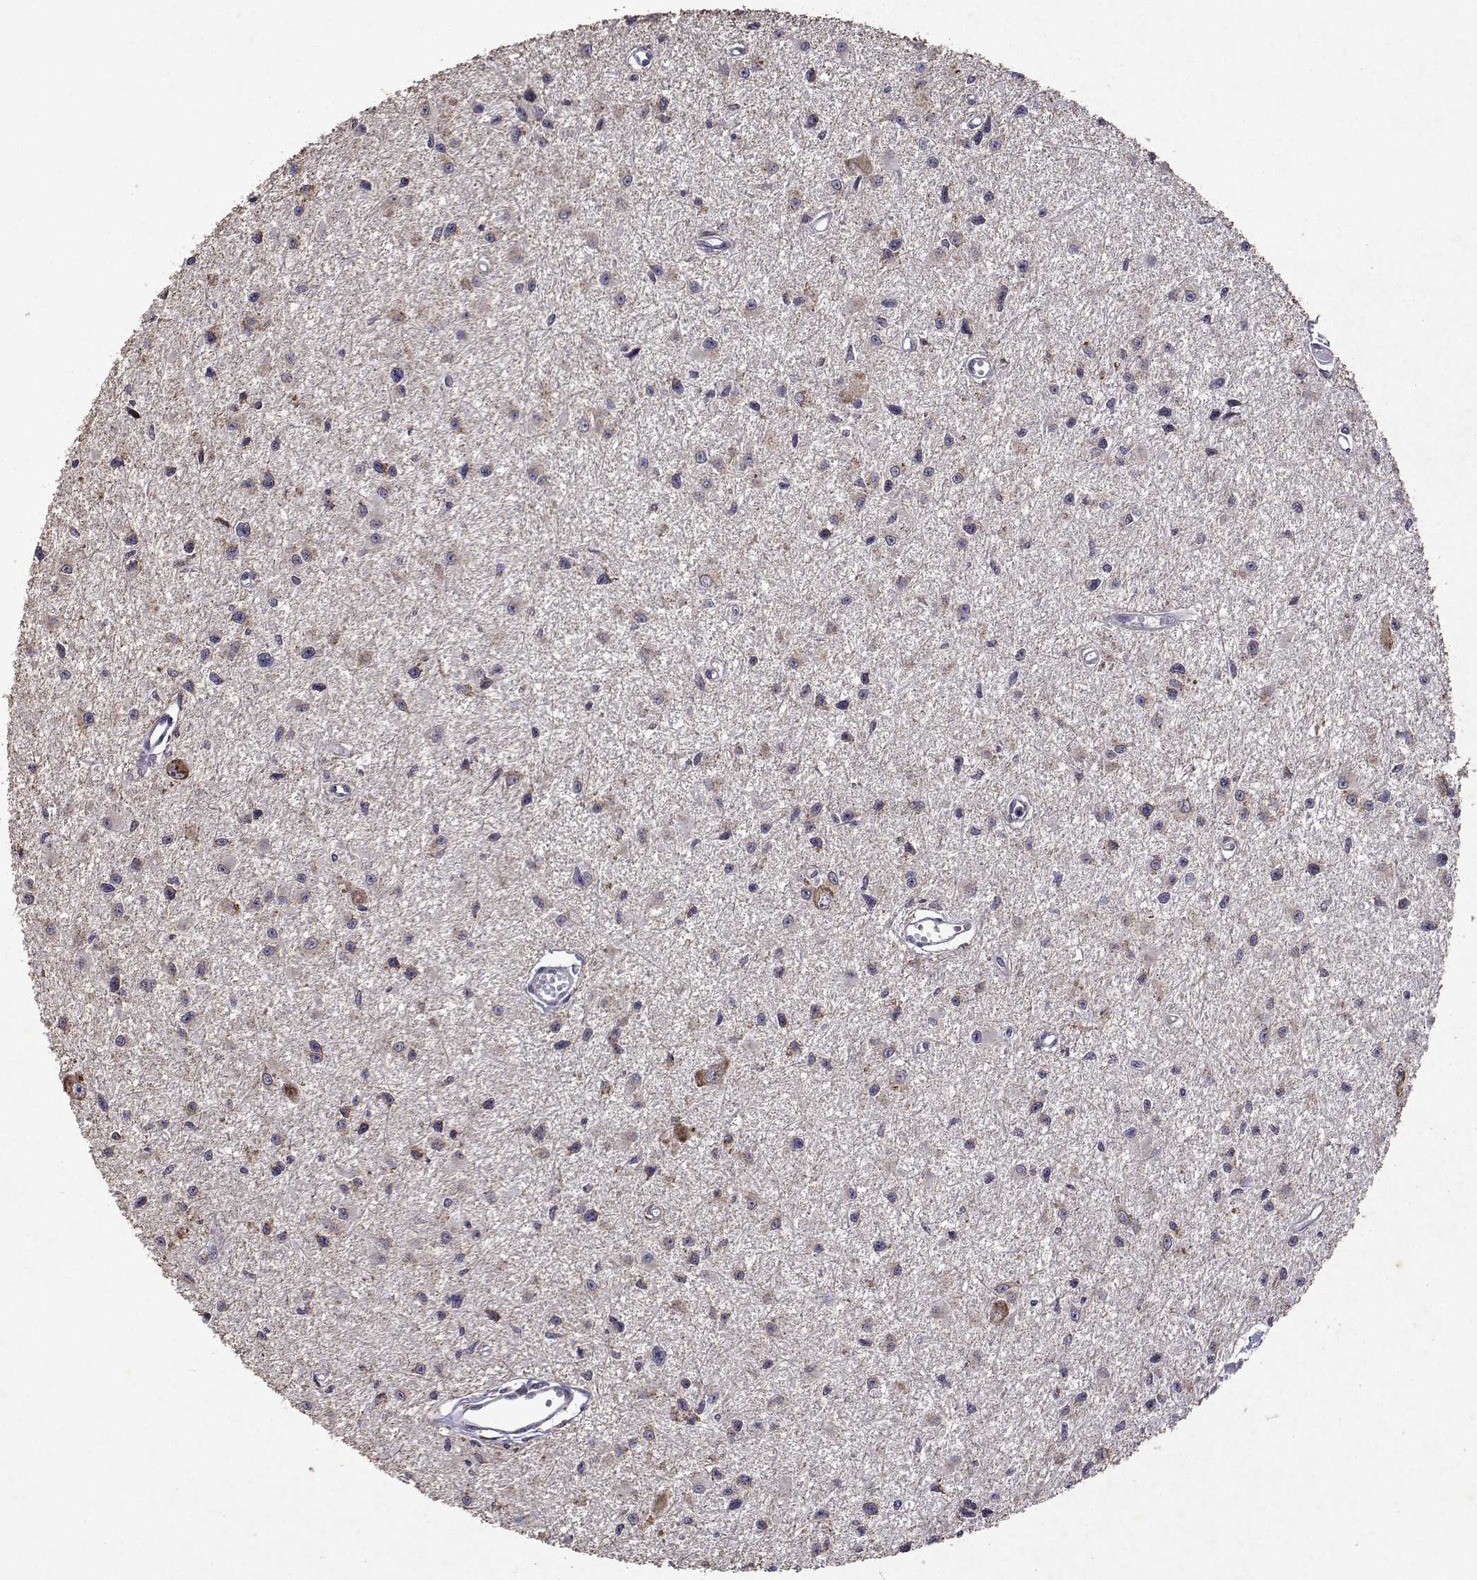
{"staining": {"intensity": "weak", "quantity": ">75%", "location": "cytoplasmic/membranous"}, "tissue": "glioma", "cell_type": "Tumor cells", "image_type": "cancer", "snomed": [{"axis": "morphology", "description": "Glioma, malignant, High grade"}, {"axis": "topography", "description": "Brain"}], "caption": "Human malignant glioma (high-grade) stained with a brown dye exhibits weak cytoplasmic/membranous positive staining in approximately >75% of tumor cells.", "gene": "TARBP2", "patient": {"sex": "male", "age": 54}}